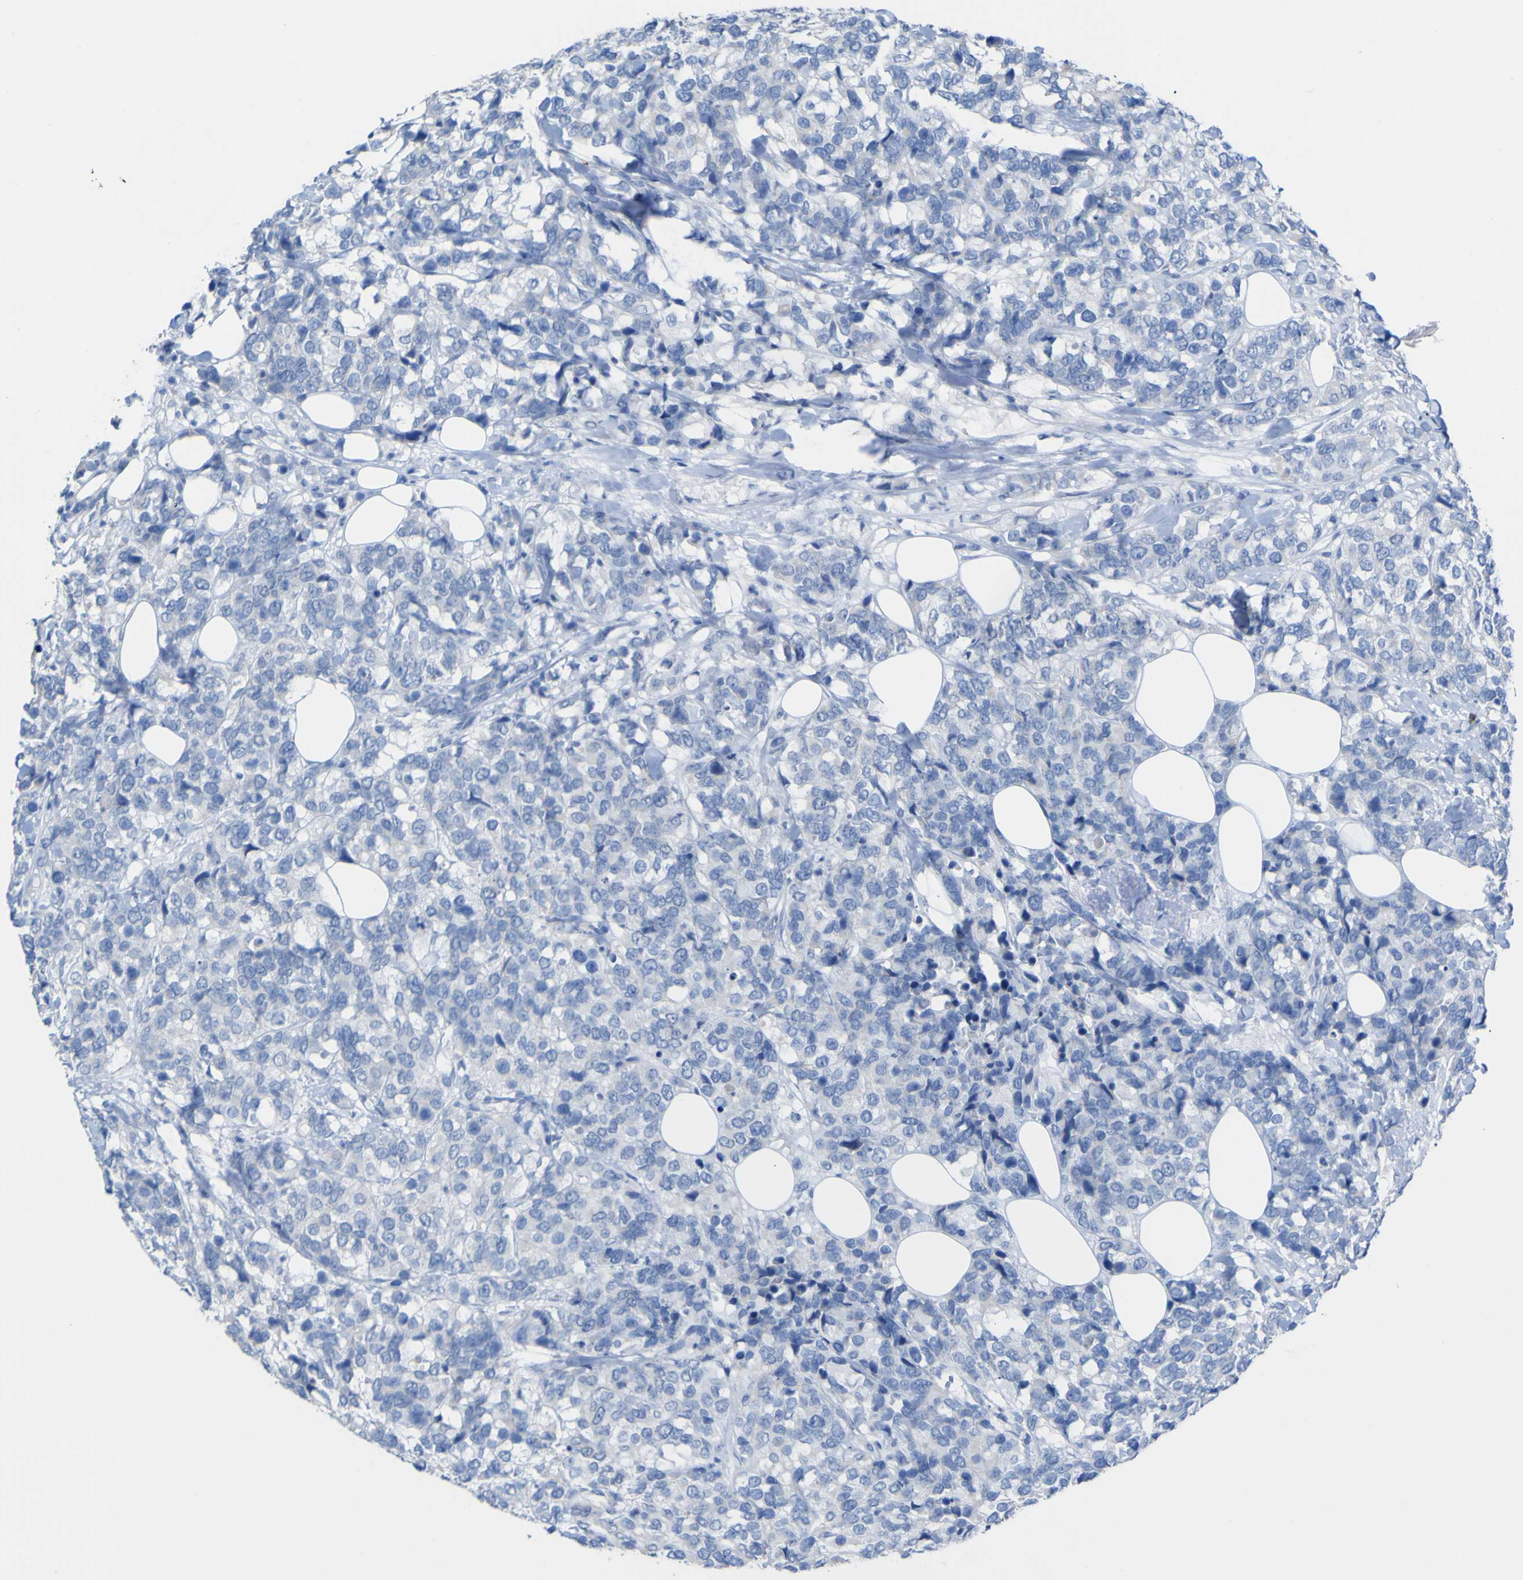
{"staining": {"intensity": "negative", "quantity": "none", "location": "none"}, "tissue": "breast cancer", "cell_type": "Tumor cells", "image_type": "cancer", "snomed": [{"axis": "morphology", "description": "Lobular carcinoma"}, {"axis": "topography", "description": "Breast"}], "caption": "A high-resolution histopathology image shows immunohistochemistry staining of breast cancer (lobular carcinoma), which reveals no significant staining in tumor cells.", "gene": "GCM1", "patient": {"sex": "female", "age": 59}}